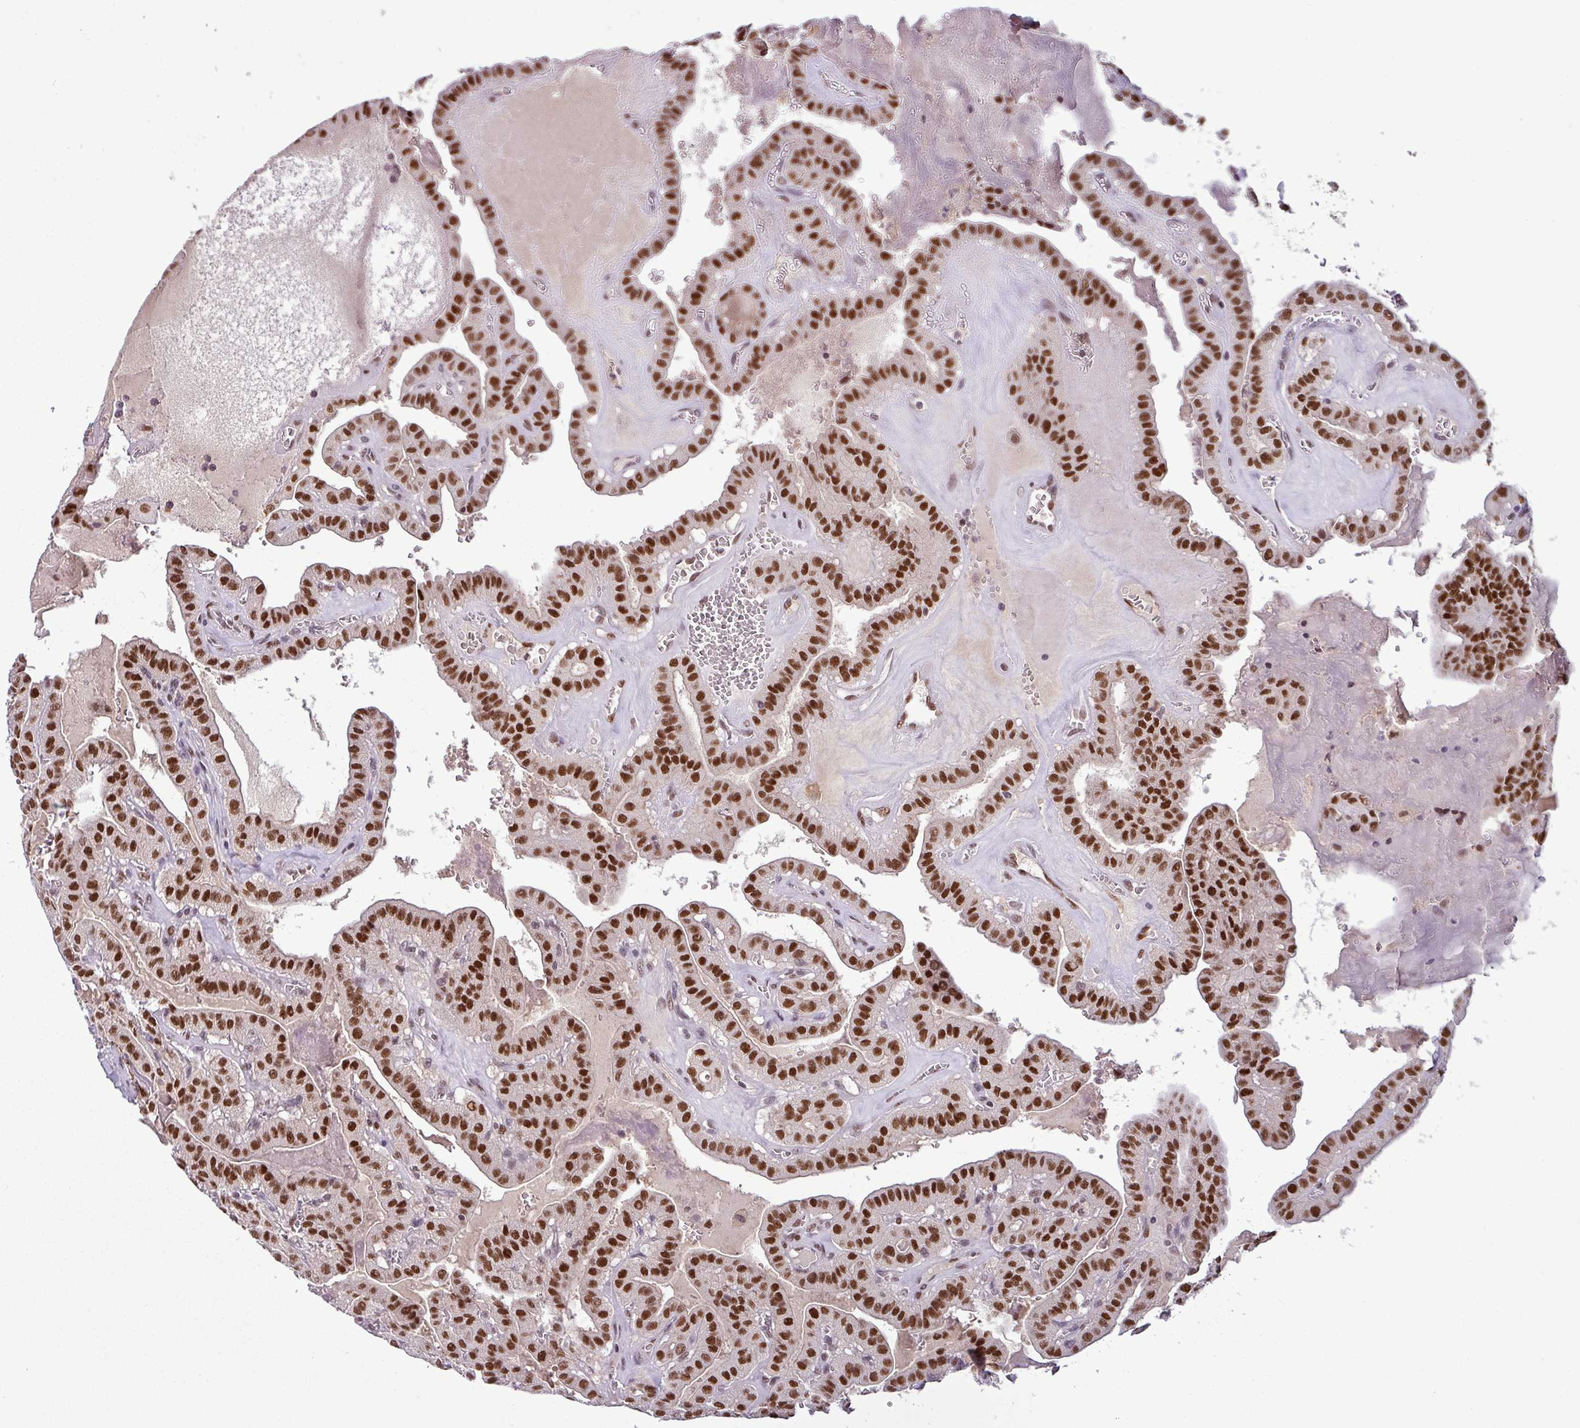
{"staining": {"intensity": "strong", "quantity": ">75%", "location": "nuclear"}, "tissue": "thyroid cancer", "cell_type": "Tumor cells", "image_type": "cancer", "snomed": [{"axis": "morphology", "description": "Papillary adenocarcinoma, NOS"}, {"axis": "topography", "description": "Thyroid gland"}], "caption": "This is an image of immunohistochemistry (IHC) staining of papillary adenocarcinoma (thyroid), which shows strong expression in the nuclear of tumor cells.", "gene": "IRF2BPL", "patient": {"sex": "male", "age": 52}}